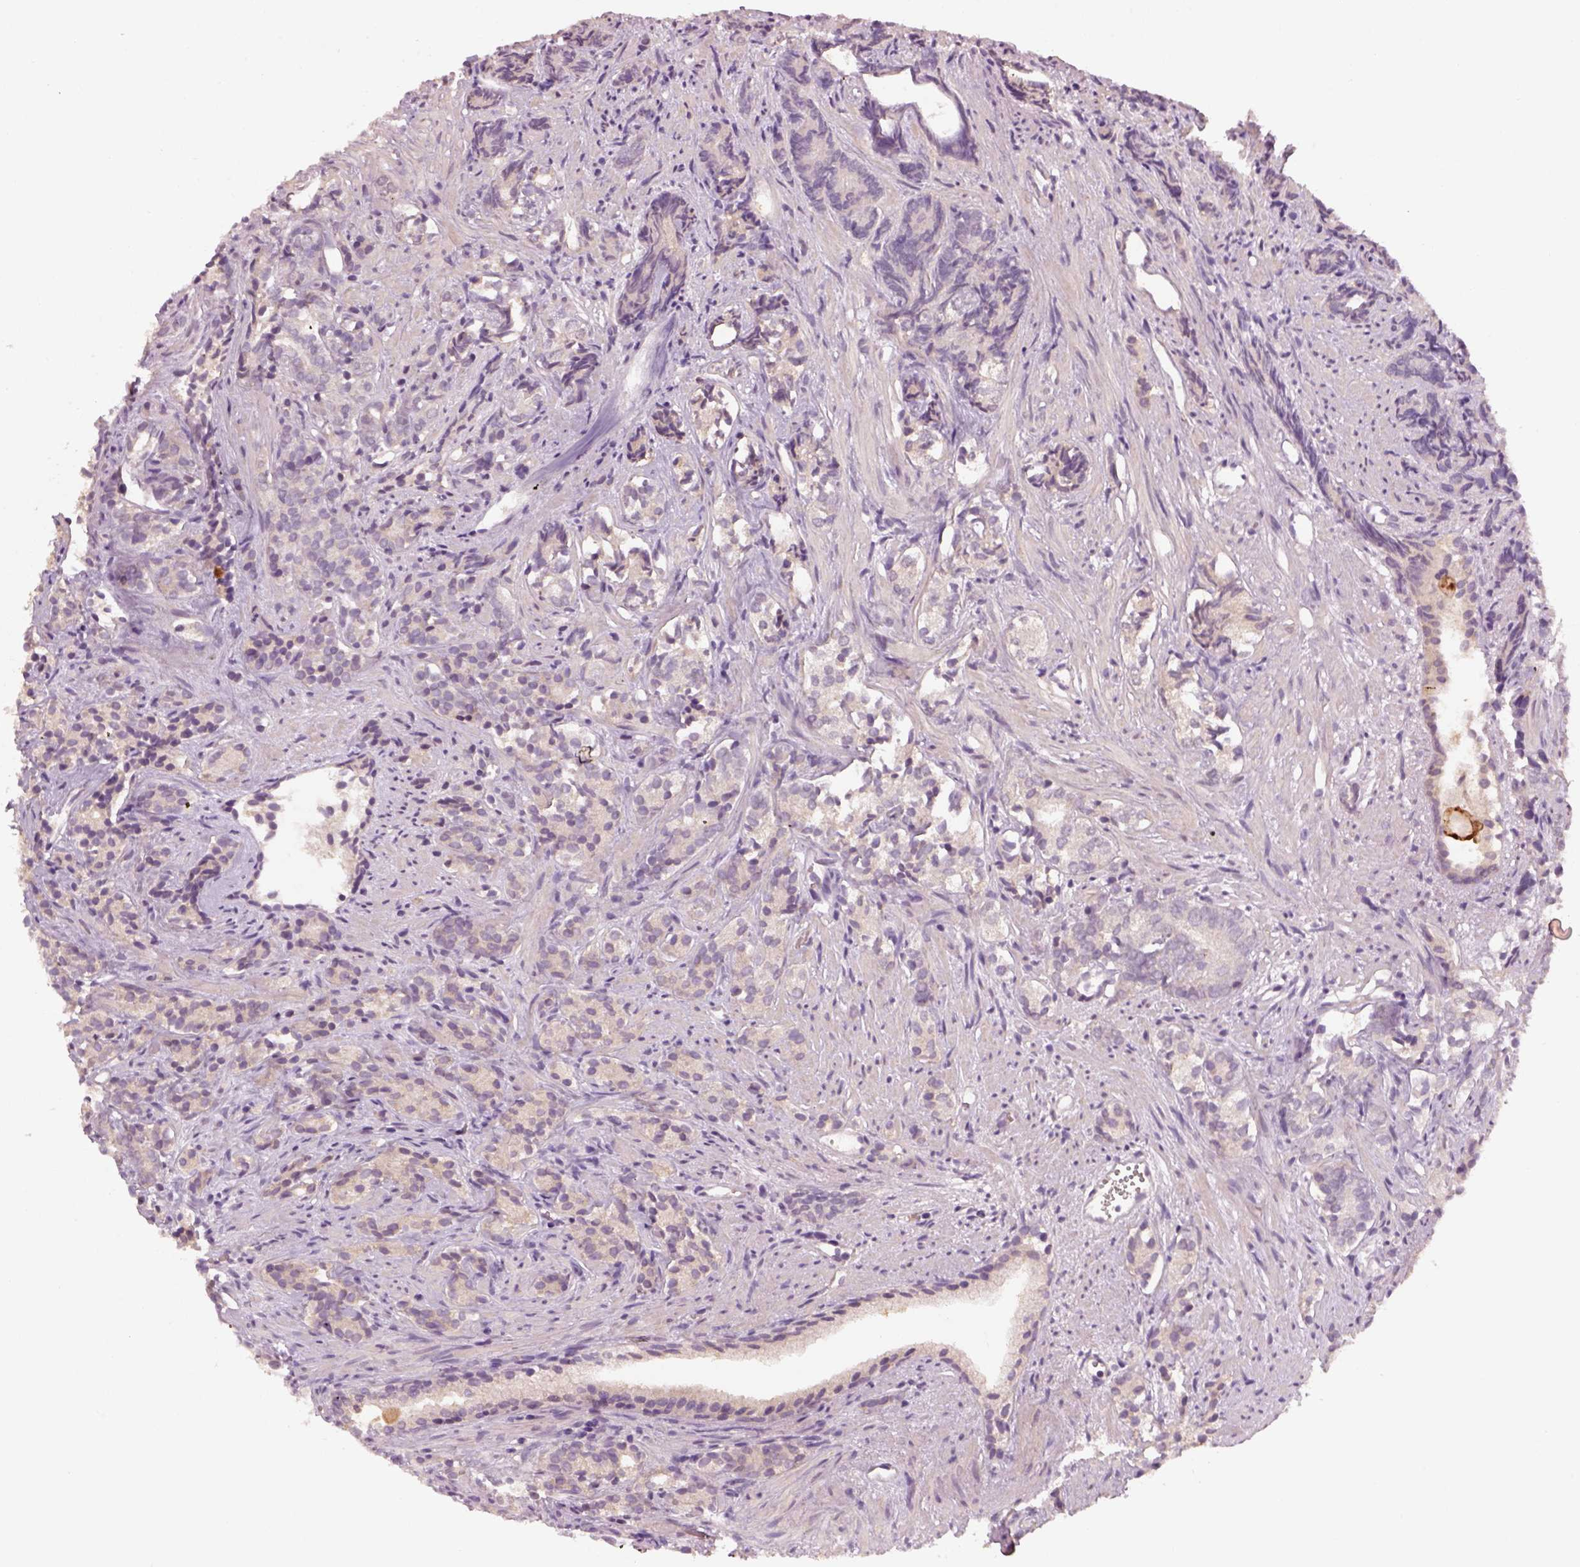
{"staining": {"intensity": "negative", "quantity": "none", "location": "none"}, "tissue": "prostate cancer", "cell_type": "Tumor cells", "image_type": "cancer", "snomed": [{"axis": "morphology", "description": "Adenocarcinoma, High grade"}, {"axis": "topography", "description": "Prostate"}], "caption": "An IHC photomicrograph of prostate adenocarcinoma (high-grade) is shown. There is no staining in tumor cells of prostate adenocarcinoma (high-grade).", "gene": "GDNF", "patient": {"sex": "male", "age": 84}}